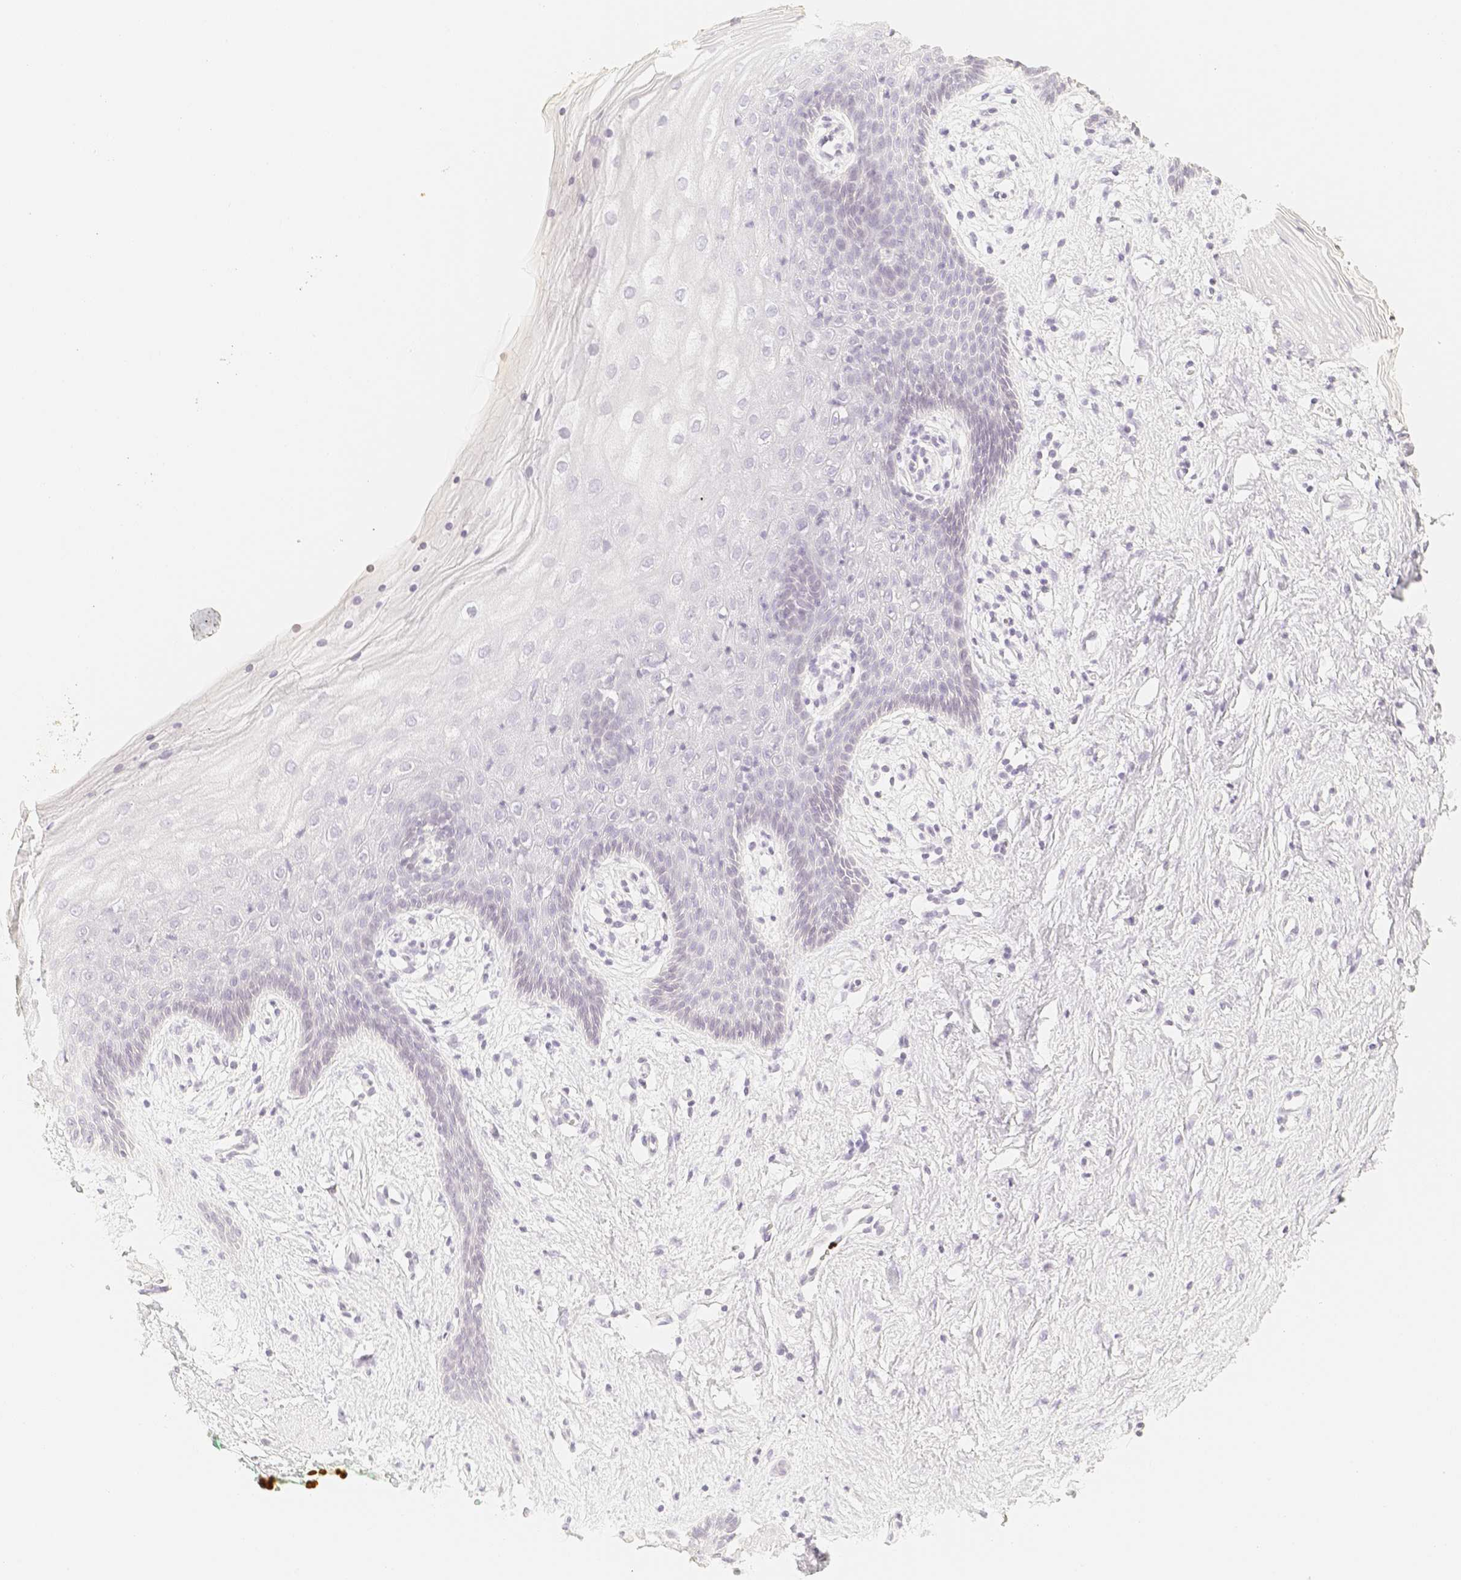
{"staining": {"intensity": "negative", "quantity": "none", "location": "none"}, "tissue": "vagina", "cell_type": "Squamous epithelial cells", "image_type": "normal", "snomed": [{"axis": "morphology", "description": "Normal tissue, NOS"}, {"axis": "topography", "description": "Vagina"}], "caption": "Immunohistochemistry photomicrograph of unremarkable human vagina stained for a protein (brown), which shows no staining in squamous epithelial cells.", "gene": "PADI4", "patient": {"sex": "female", "age": 44}}